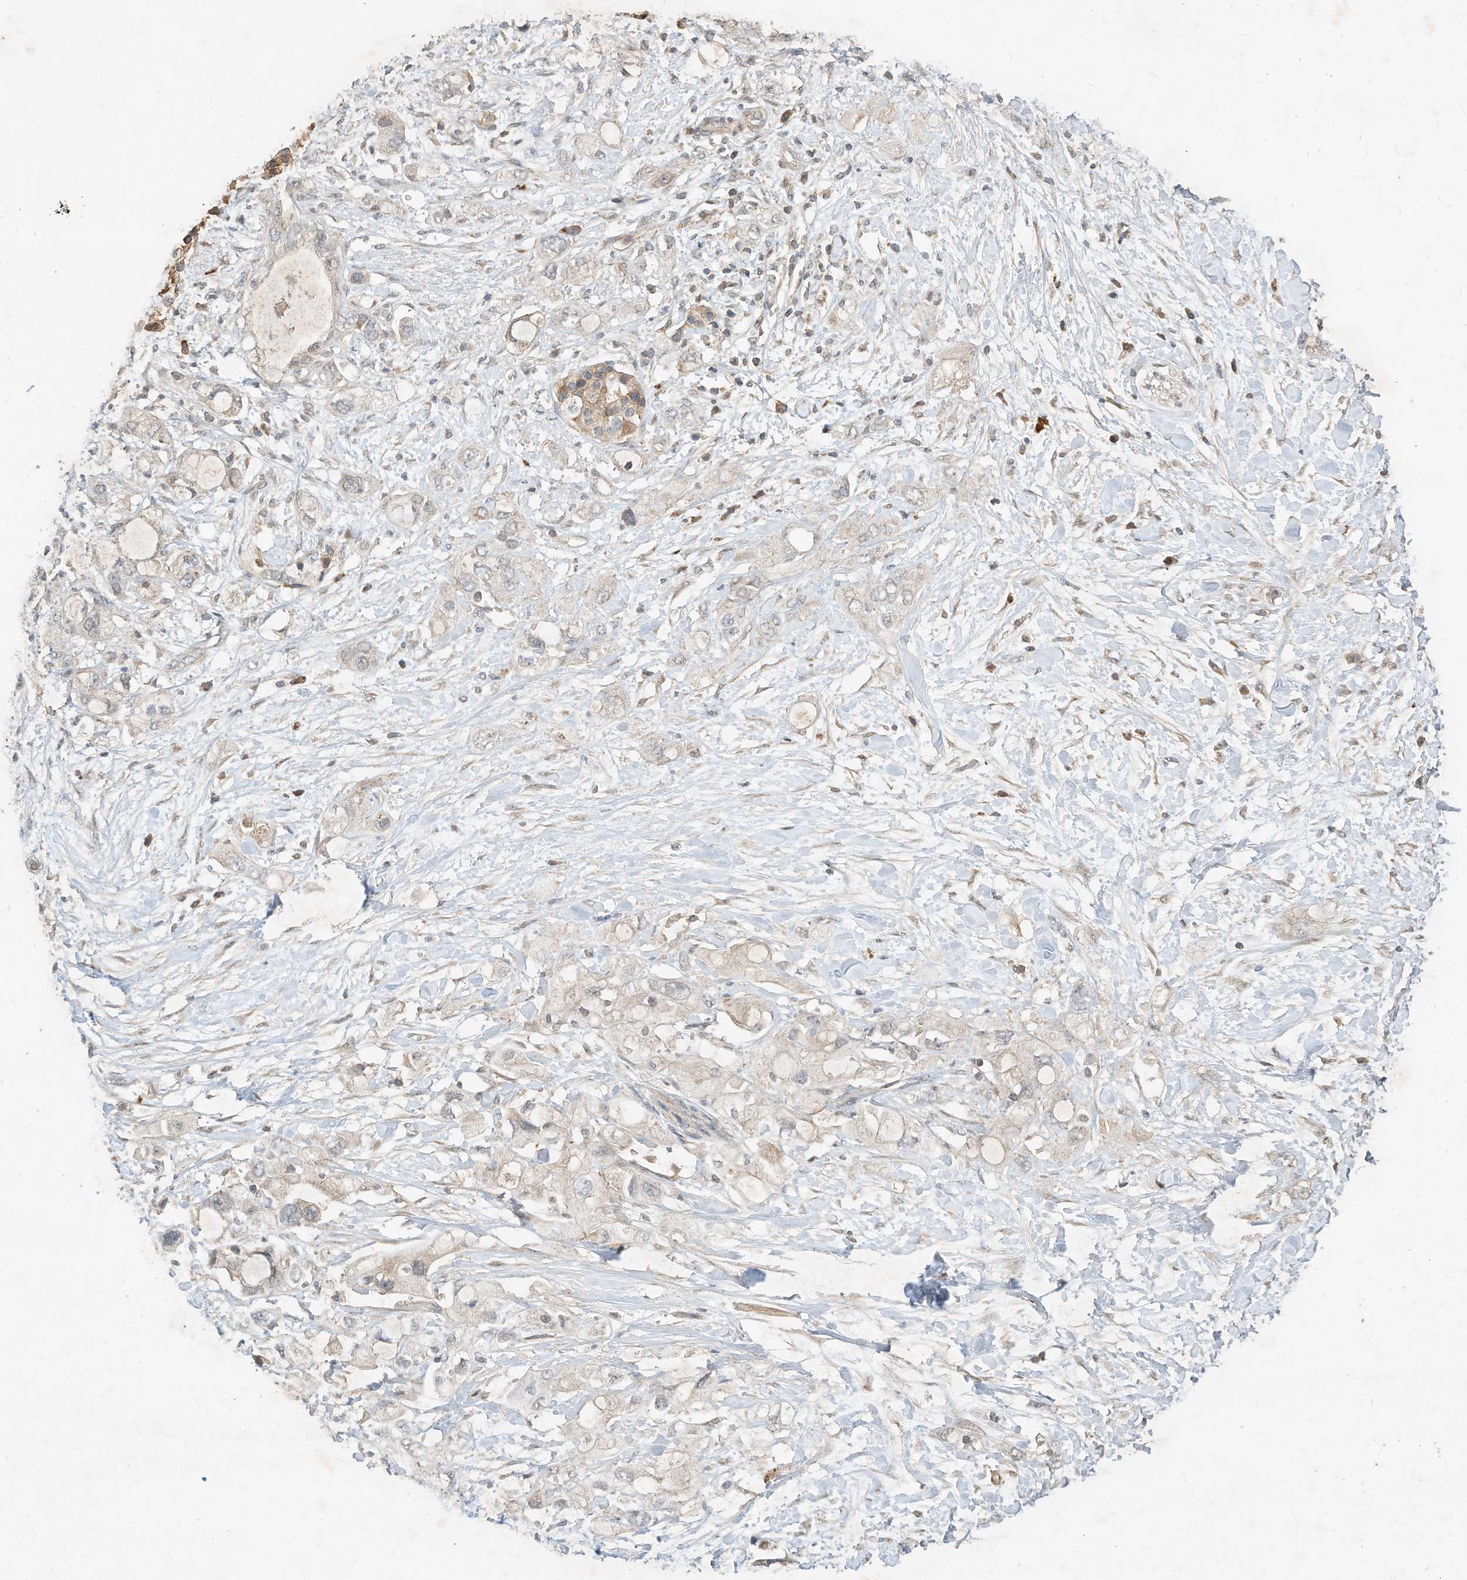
{"staining": {"intensity": "negative", "quantity": "none", "location": "none"}, "tissue": "pancreatic cancer", "cell_type": "Tumor cells", "image_type": "cancer", "snomed": [{"axis": "morphology", "description": "Adenocarcinoma, NOS"}, {"axis": "topography", "description": "Pancreas"}], "caption": "Protein analysis of pancreatic cancer (adenocarcinoma) shows no significant expression in tumor cells. (DAB (3,3'-diaminobenzidine) immunohistochemistry (IHC), high magnification).", "gene": "CPAMD8", "patient": {"sex": "female", "age": 56}}